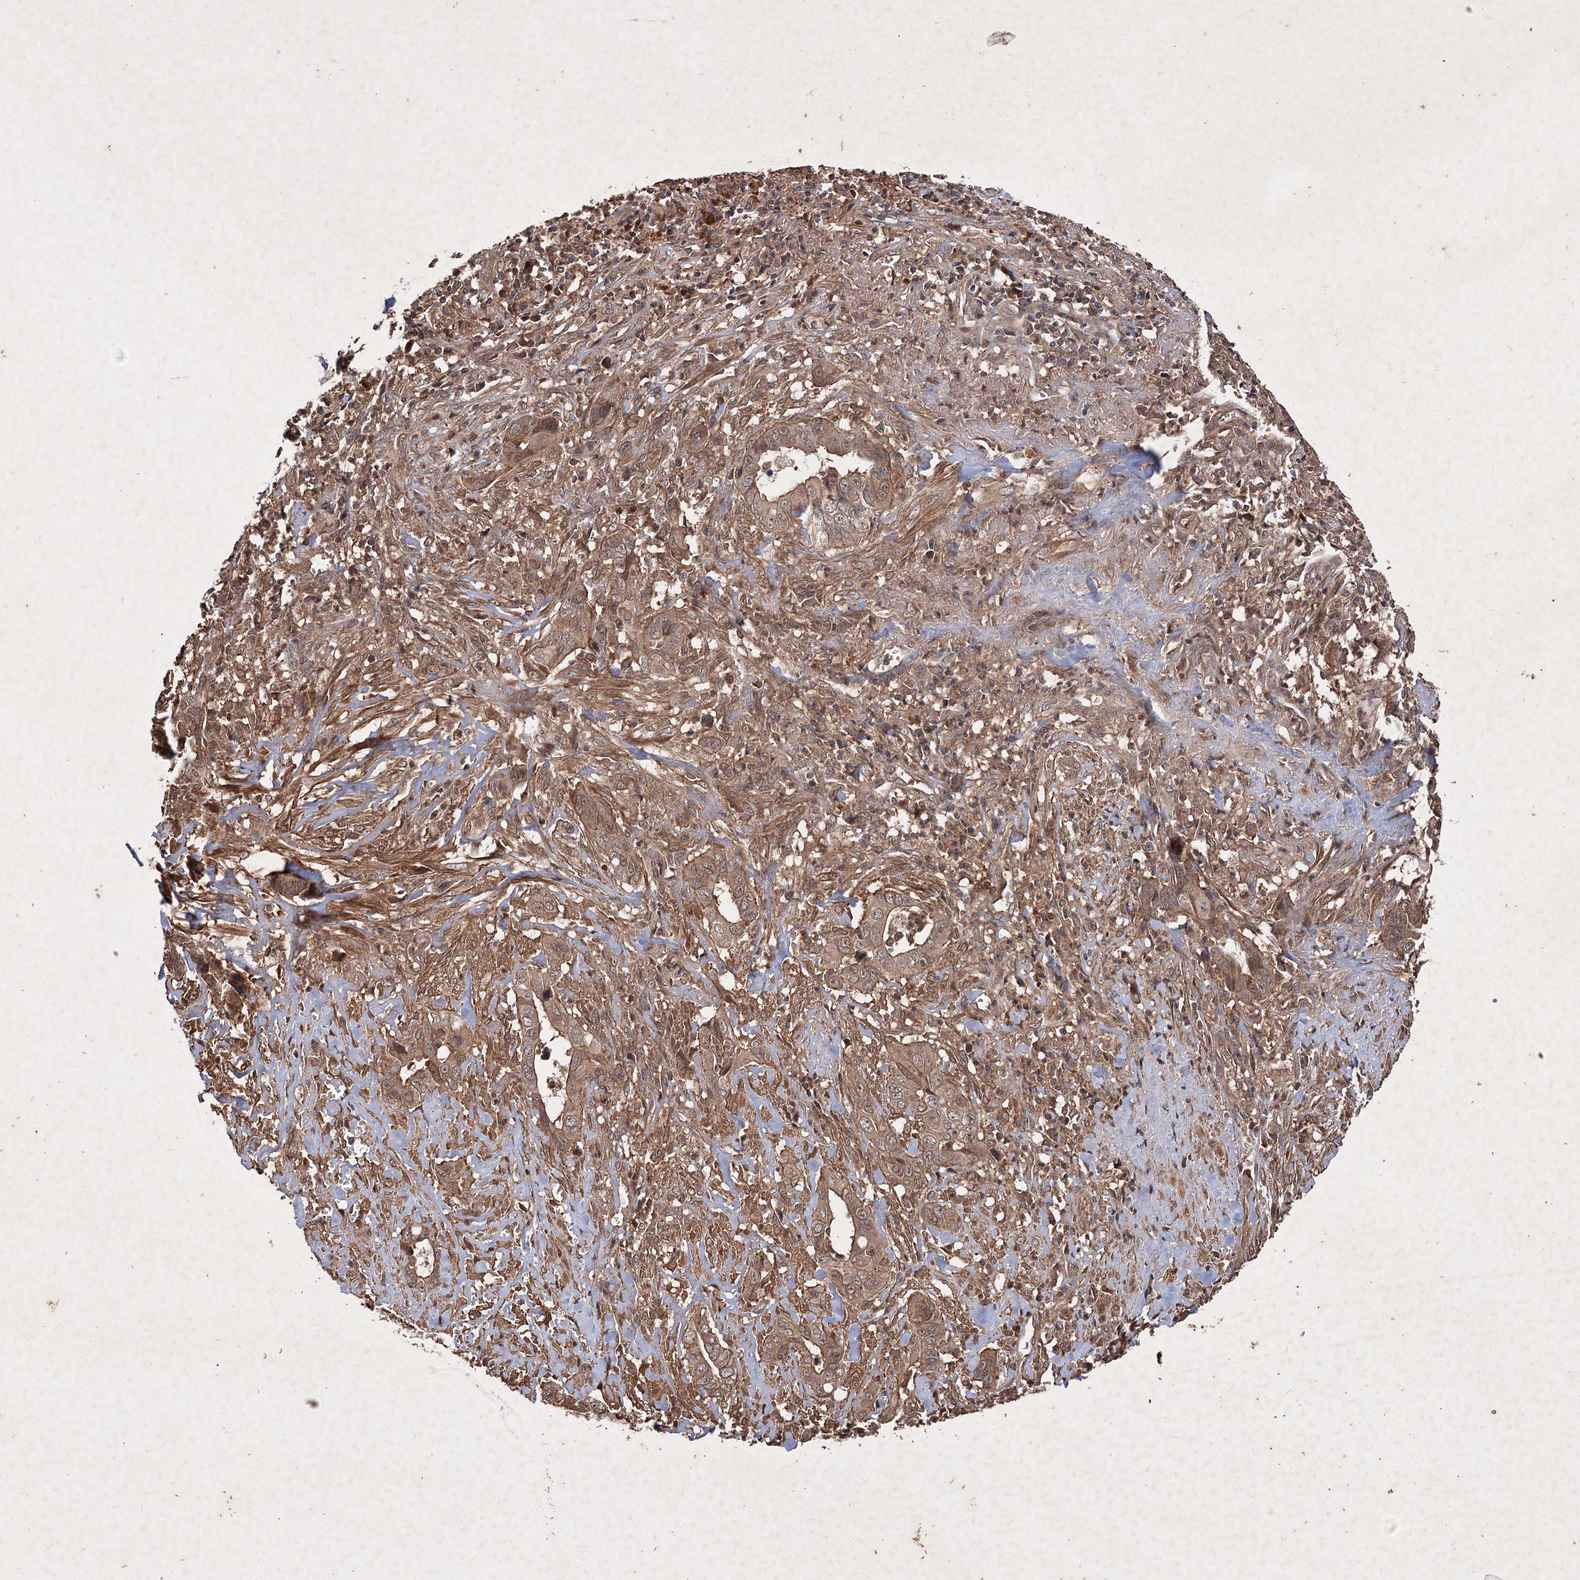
{"staining": {"intensity": "moderate", "quantity": ">75%", "location": "cytoplasmic/membranous,nuclear"}, "tissue": "liver cancer", "cell_type": "Tumor cells", "image_type": "cancer", "snomed": [{"axis": "morphology", "description": "Cholangiocarcinoma"}, {"axis": "topography", "description": "Liver"}], "caption": "The image displays immunohistochemical staining of liver cancer (cholangiocarcinoma). There is moderate cytoplasmic/membranous and nuclear positivity is identified in approximately >75% of tumor cells.", "gene": "ADK", "patient": {"sex": "female", "age": 79}}